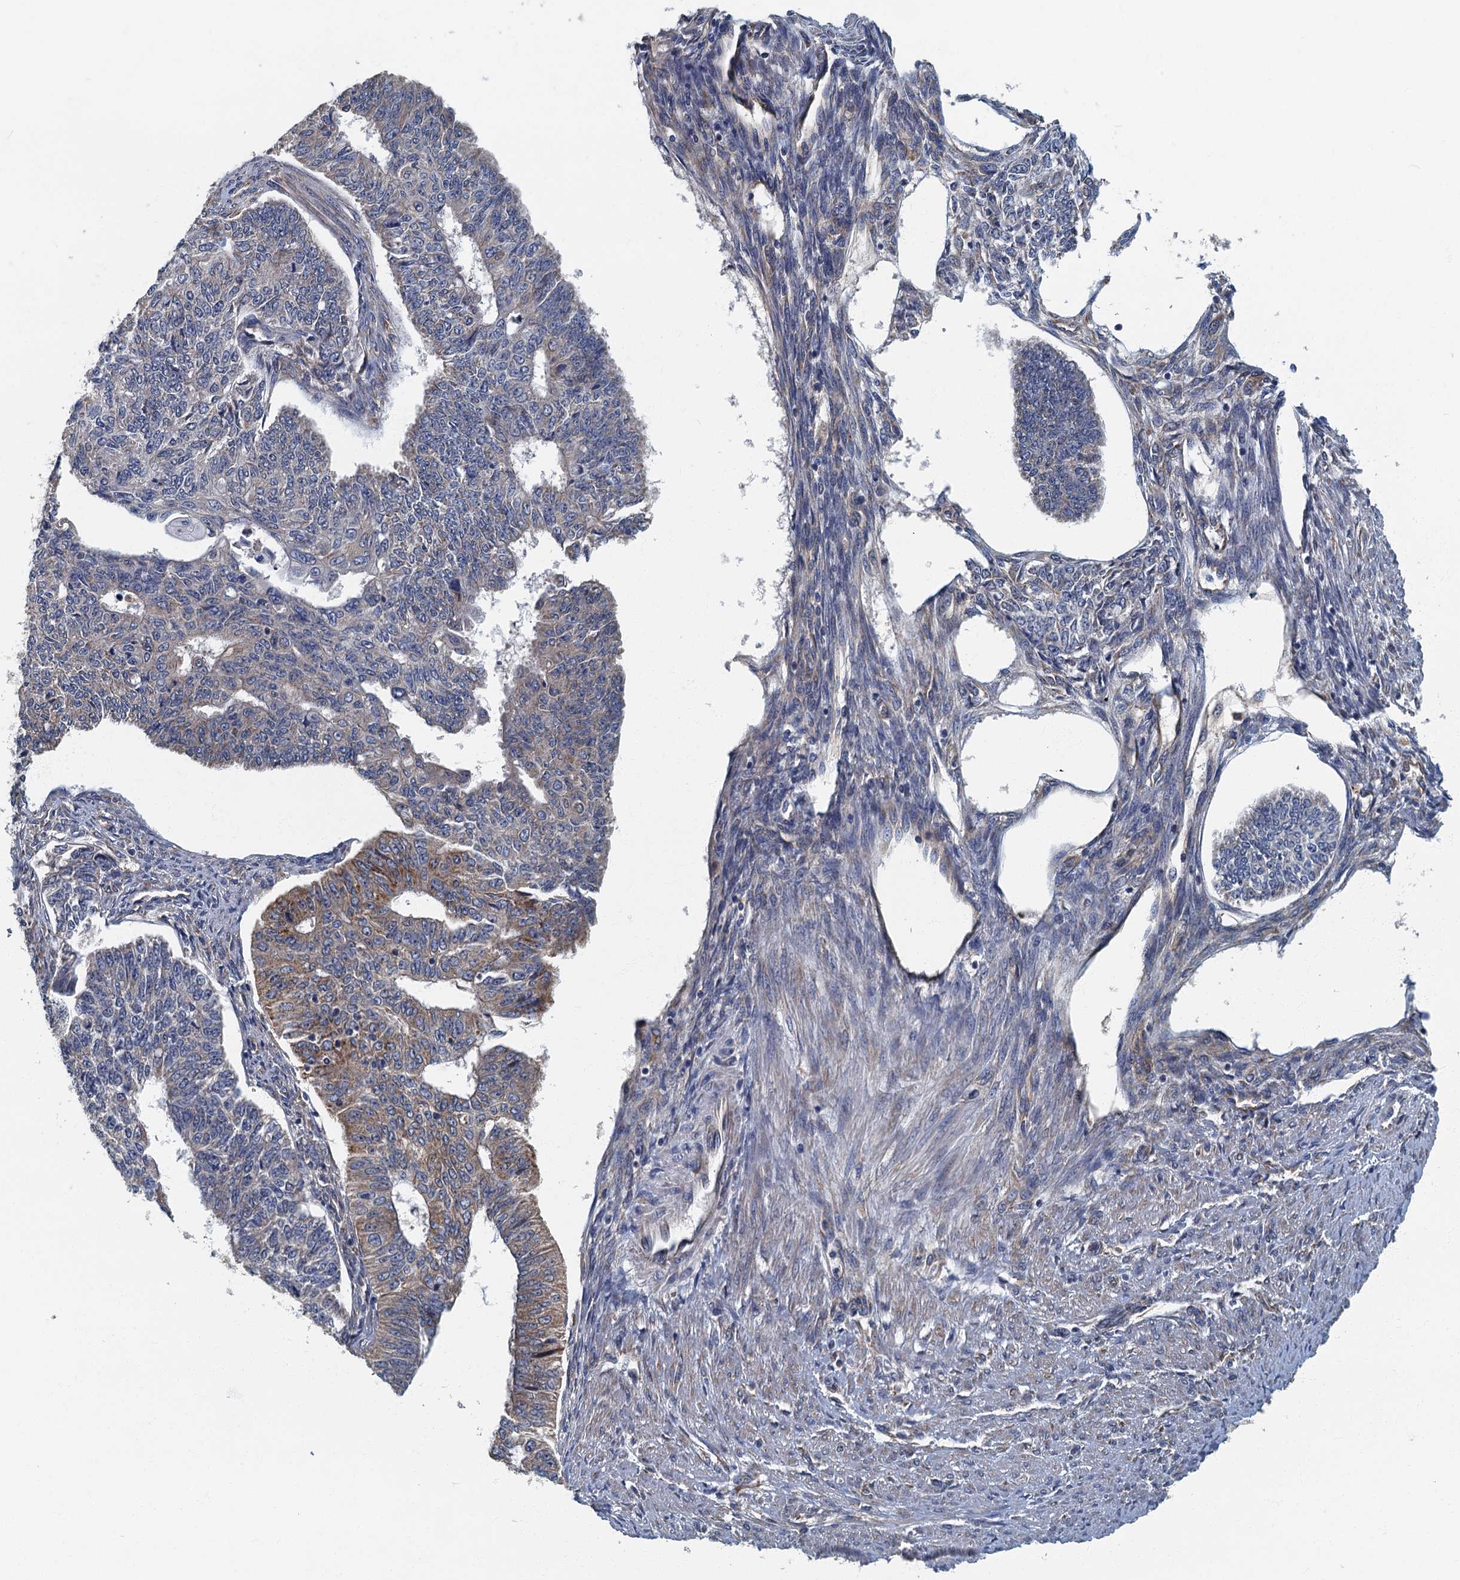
{"staining": {"intensity": "moderate", "quantity": "<25%", "location": "cytoplasmic/membranous"}, "tissue": "endometrial cancer", "cell_type": "Tumor cells", "image_type": "cancer", "snomed": [{"axis": "morphology", "description": "Adenocarcinoma, NOS"}, {"axis": "topography", "description": "Endometrium"}], "caption": "A brown stain highlights moderate cytoplasmic/membranous positivity of a protein in endometrial cancer tumor cells. (IHC, brightfield microscopy, high magnification).", "gene": "DDX49", "patient": {"sex": "female", "age": 32}}